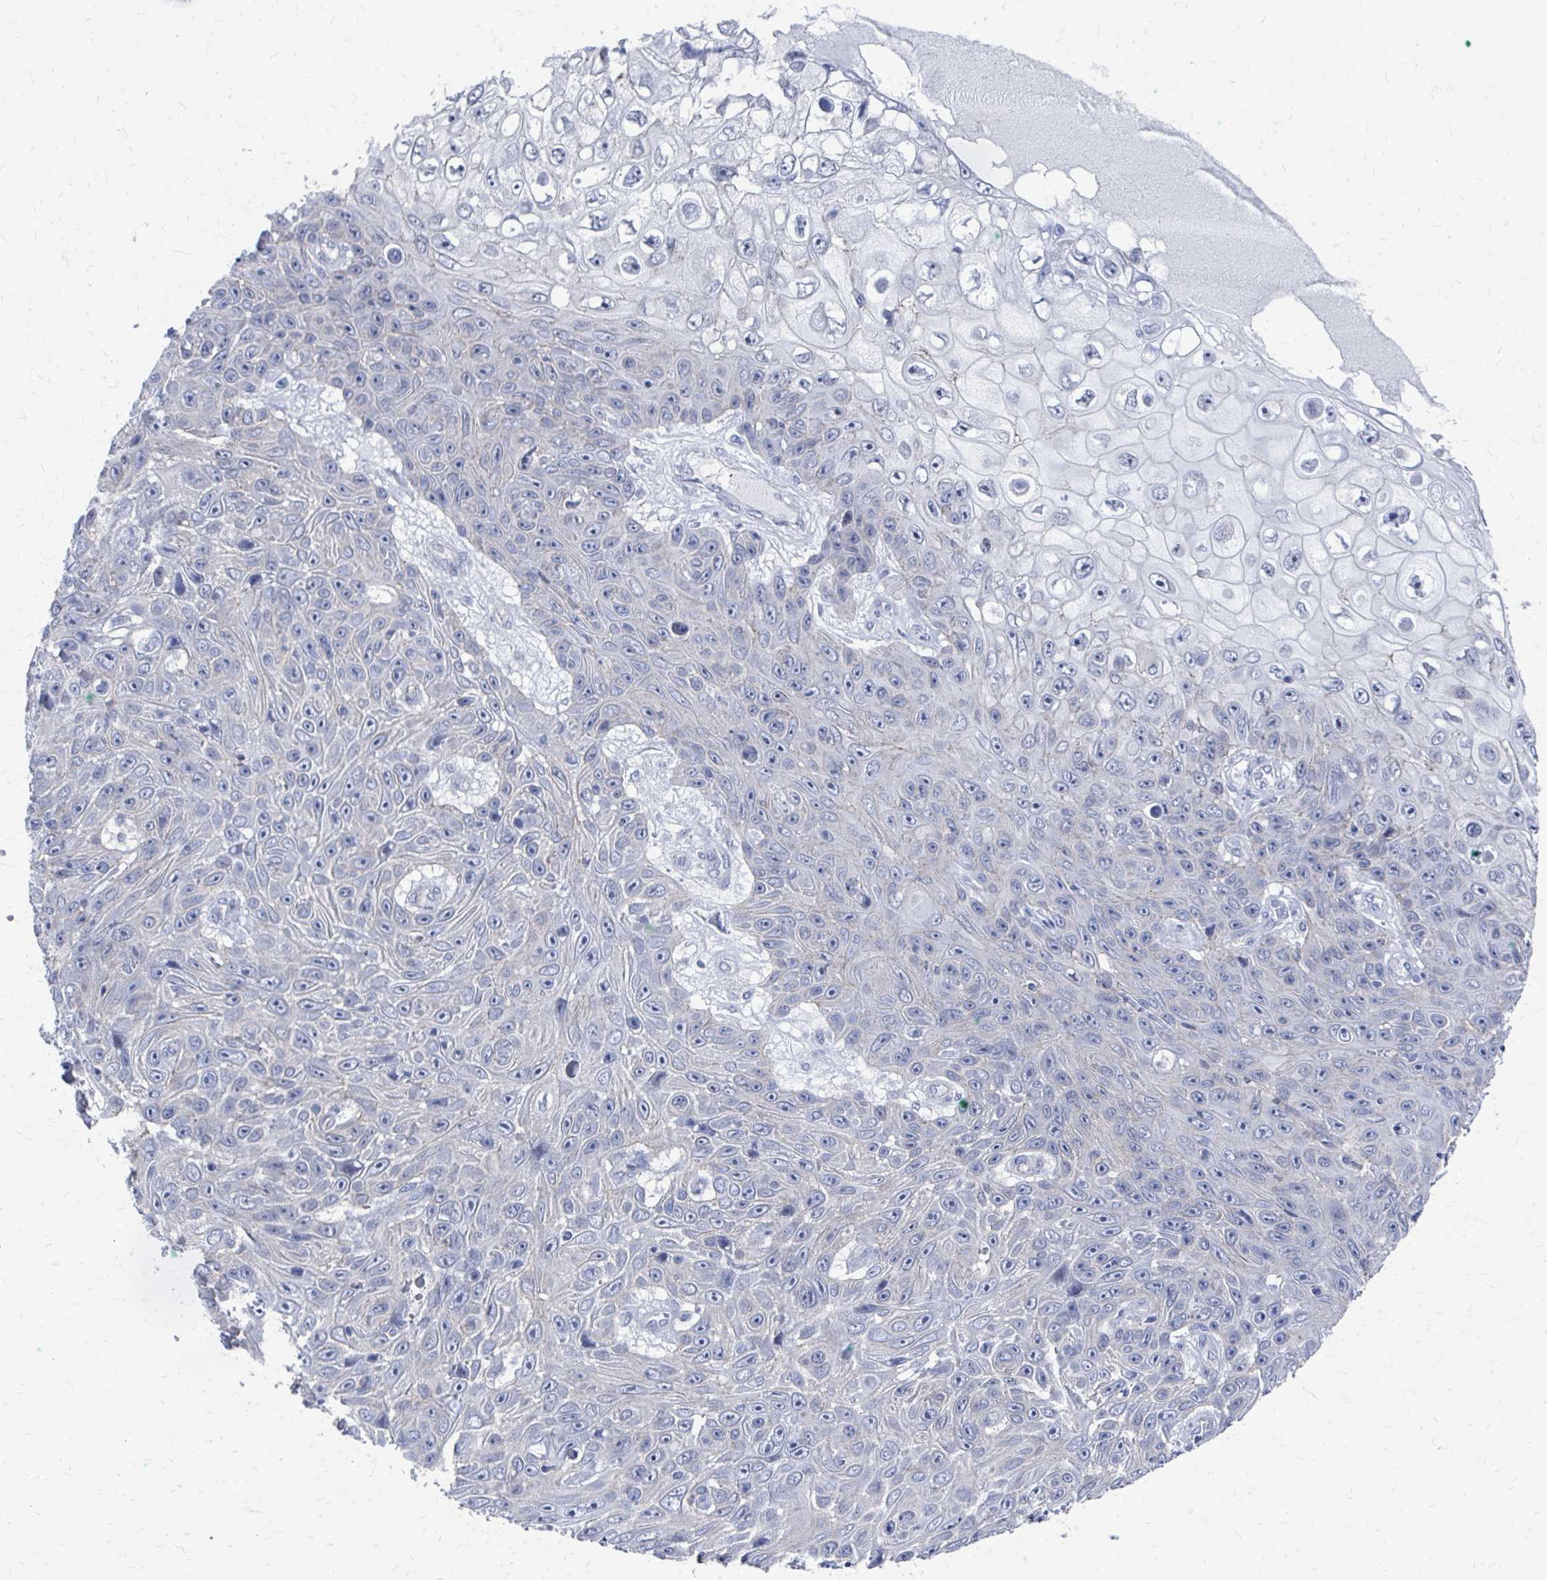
{"staining": {"intensity": "negative", "quantity": "none", "location": "none"}, "tissue": "skin cancer", "cell_type": "Tumor cells", "image_type": "cancer", "snomed": [{"axis": "morphology", "description": "Squamous cell carcinoma, NOS"}, {"axis": "topography", "description": "Skin"}], "caption": "This is an immunohistochemistry (IHC) image of human skin cancer (squamous cell carcinoma). There is no expression in tumor cells.", "gene": "PLEKHG7", "patient": {"sex": "male", "age": 82}}